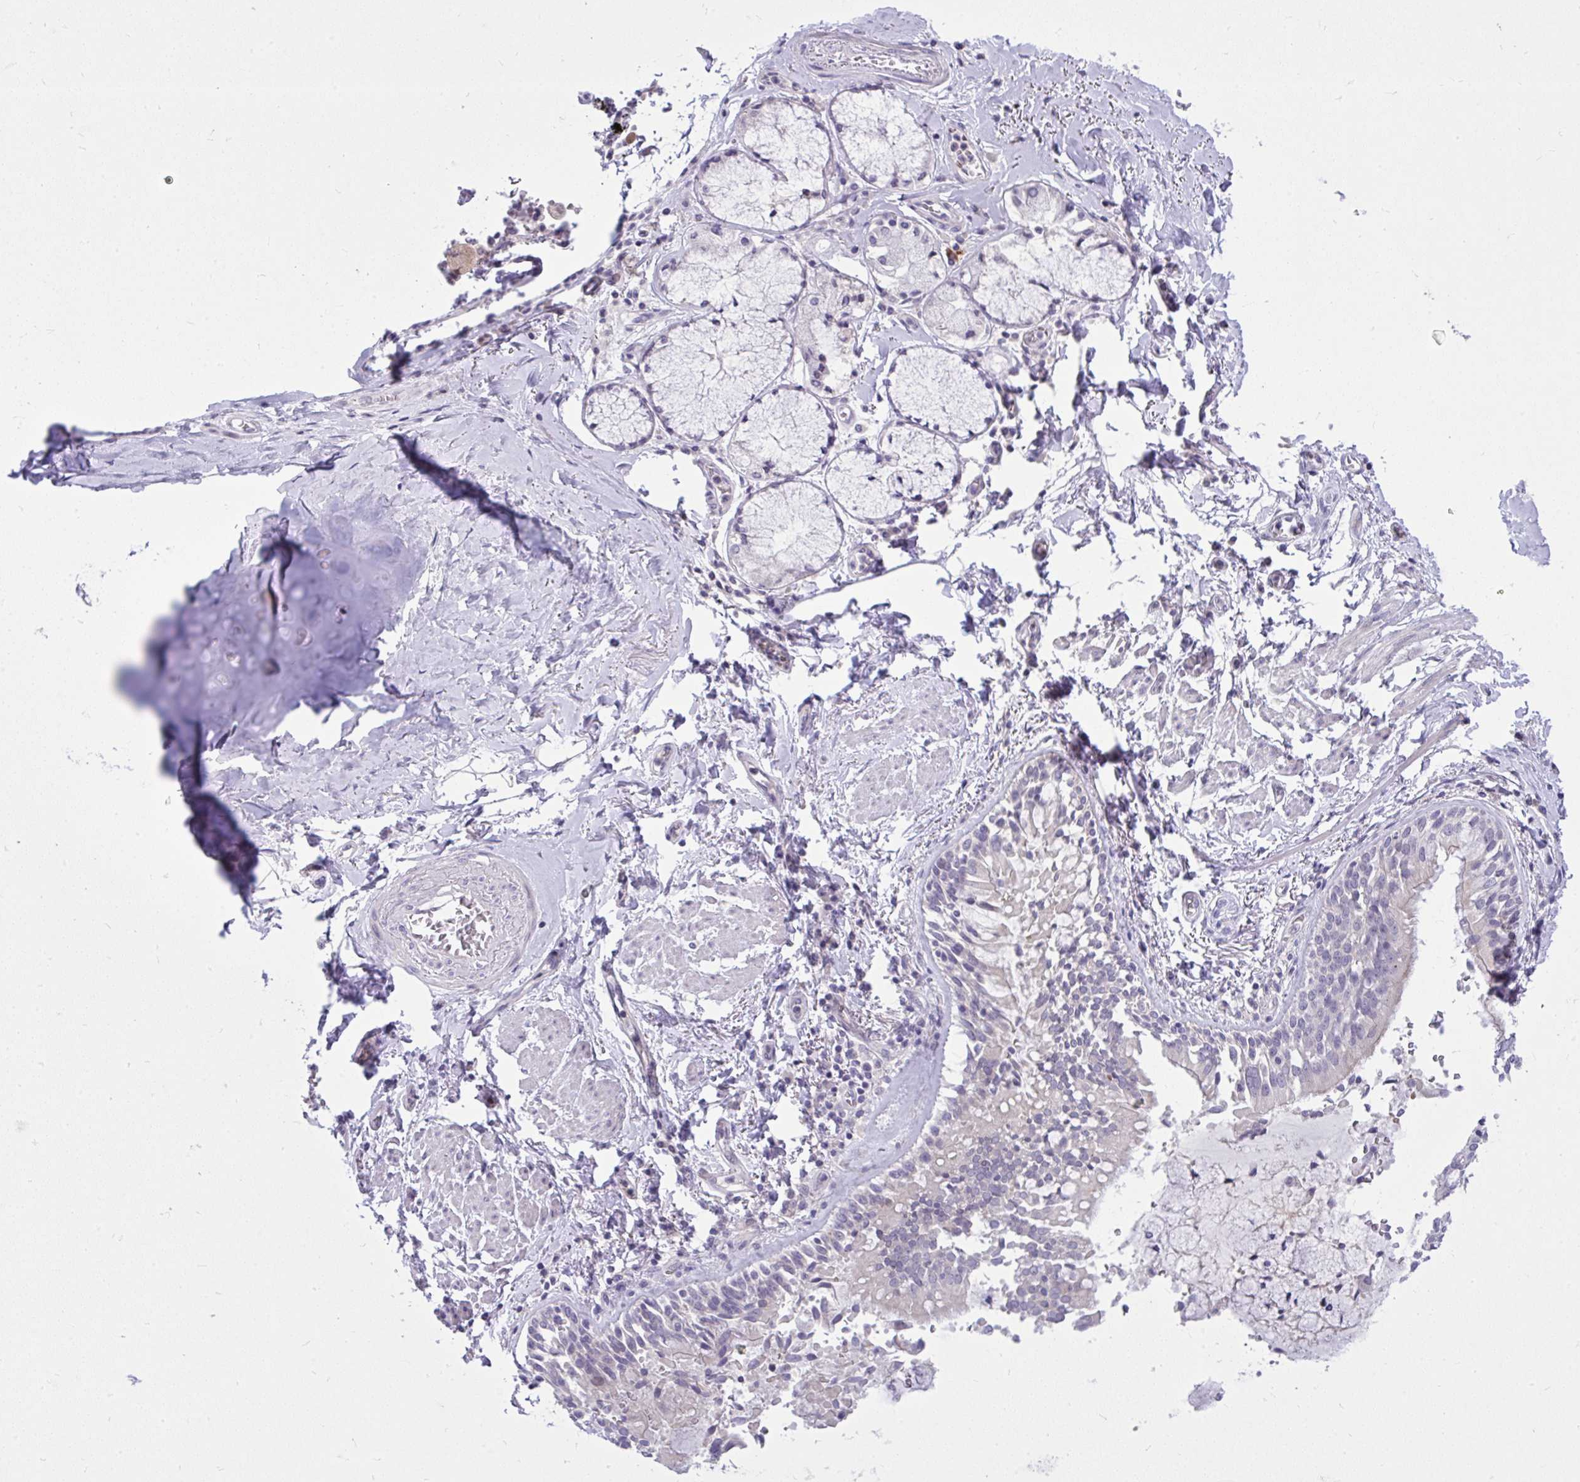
{"staining": {"intensity": "negative", "quantity": "none", "location": "none"}, "tissue": "adipose tissue", "cell_type": "Adipocytes", "image_type": "normal", "snomed": [{"axis": "morphology", "description": "Normal tissue, NOS"}, {"axis": "morphology", "description": "Degeneration, NOS"}, {"axis": "topography", "description": "Cartilage tissue"}, {"axis": "topography", "description": "Lung"}], "caption": "A high-resolution image shows immunohistochemistry (IHC) staining of normal adipose tissue, which shows no significant expression in adipocytes. (Stains: DAB (3,3'-diaminobenzidine) immunohistochemistry with hematoxylin counter stain, Microscopy: brightfield microscopy at high magnification).", "gene": "DPY19L1", "patient": {"sex": "female", "age": 61}}